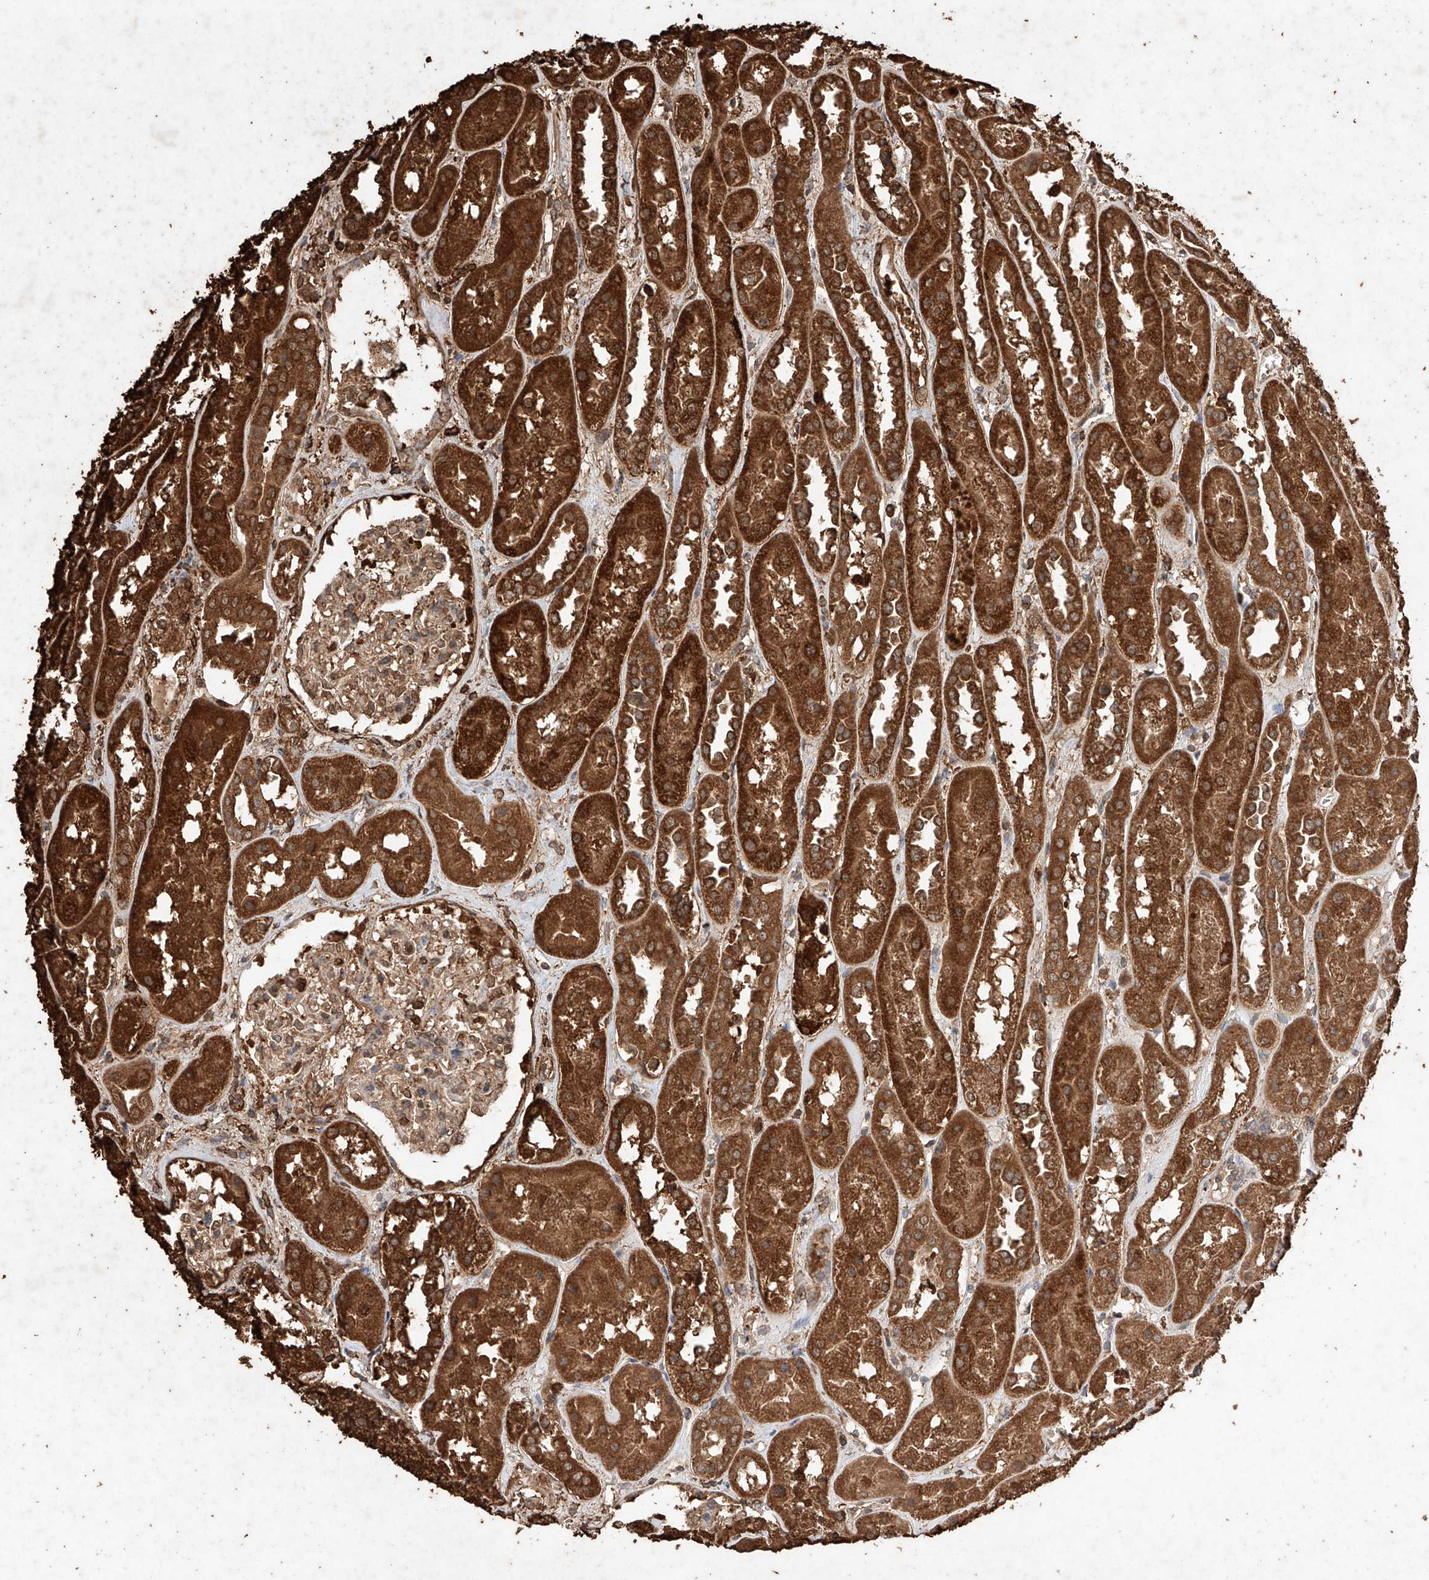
{"staining": {"intensity": "moderate", "quantity": ">75%", "location": "cytoplasmic/membranous"}, "tissue": "kidney", "cell_type": "Cells in glomeruli", "image_type": "normal", "snomed": [{"axis": "morphology", "description": "Normal tissue, NOS"}, {"axis": "topography", "description": "Kidney"}], "caption": "Moderate cytoplasmic/membranous expression is seen in about >75% of cells in glomeruli in normal kidney.", "gene": "M6PR", "patient": {"sex": "male", "age": 70}}